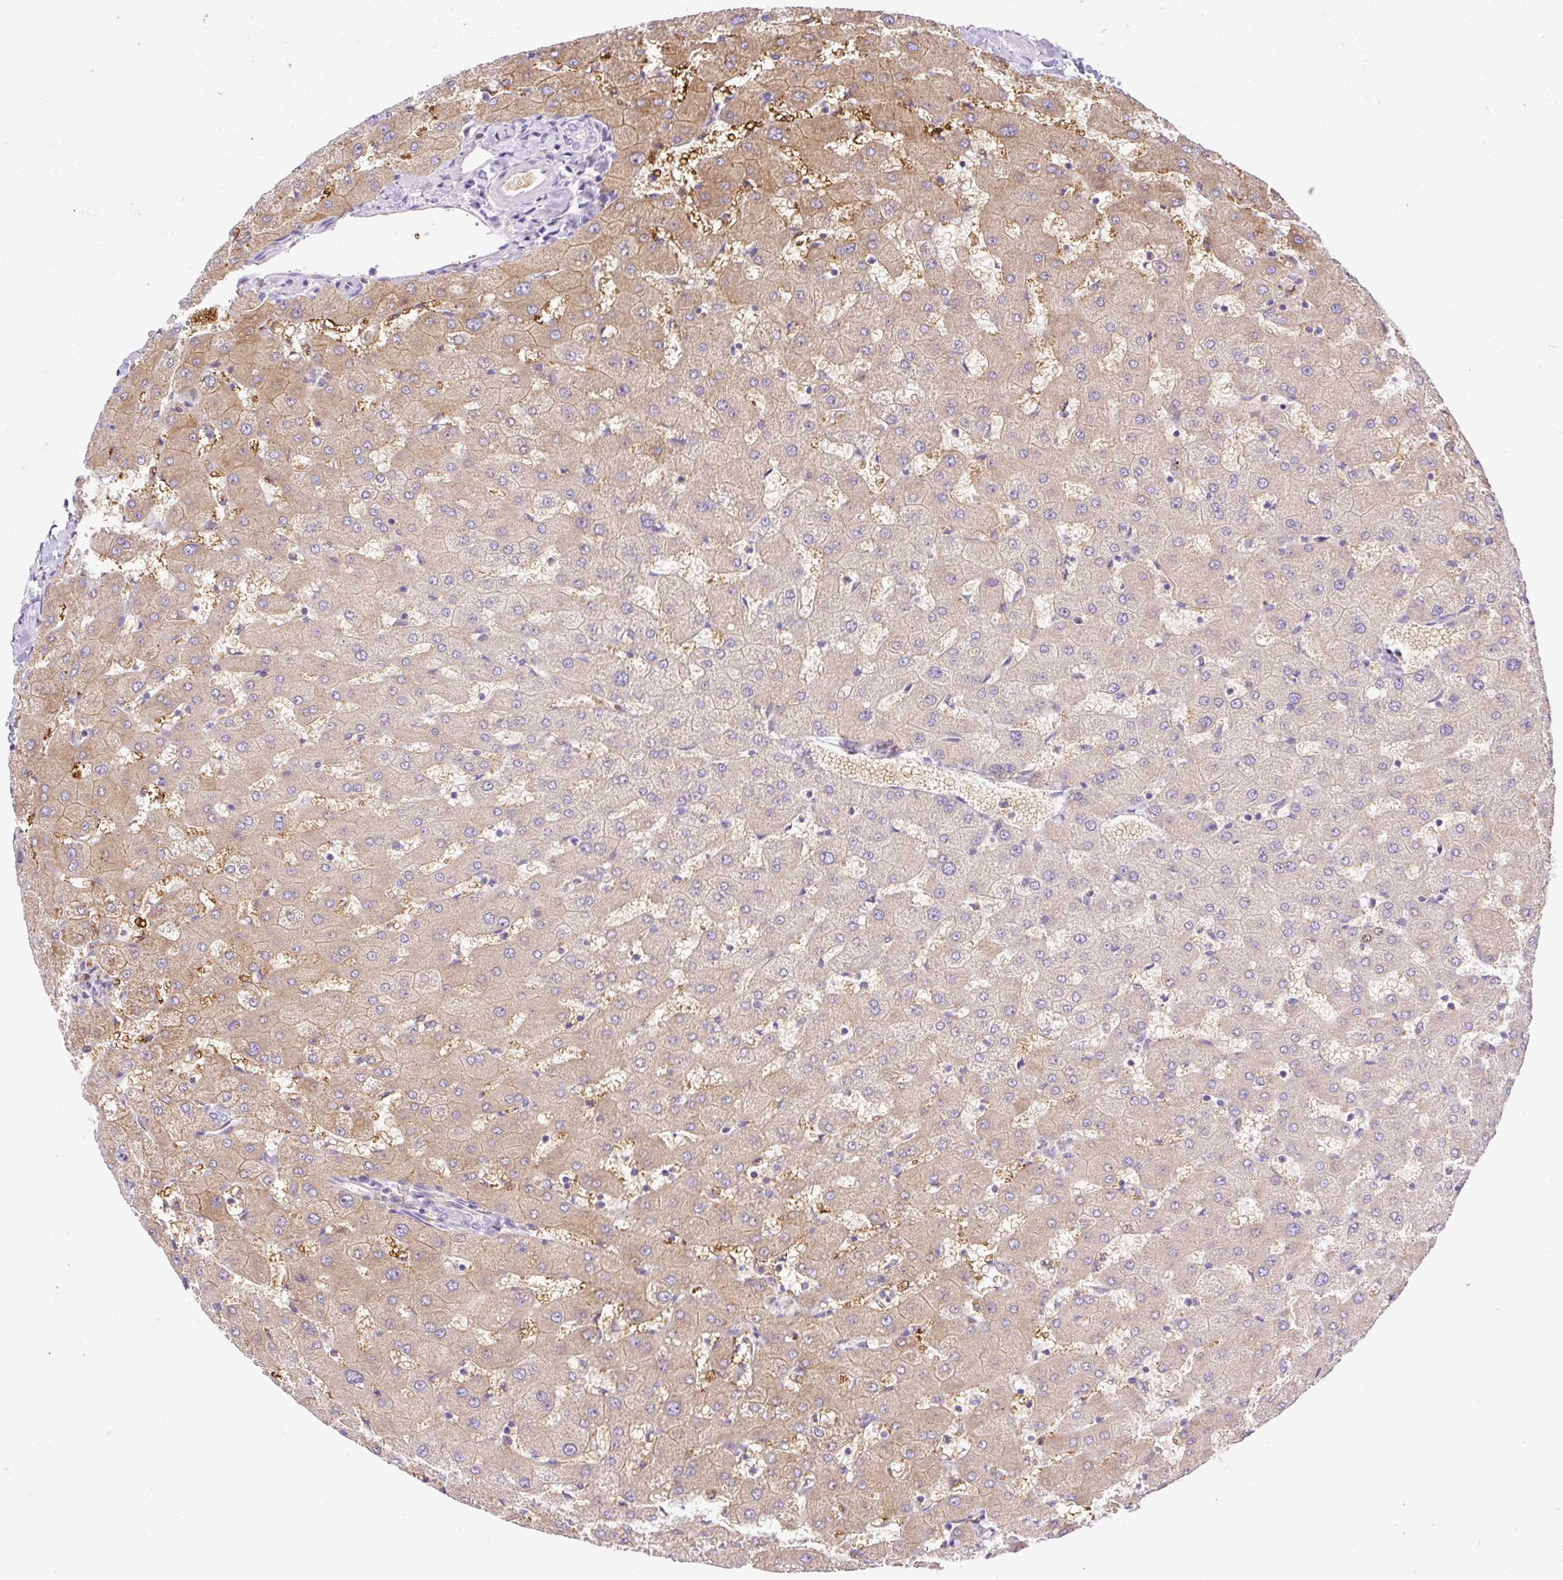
{"staining": {"intensity": "negative", "quantity": "none", "location": "none"}, "tissue": "liver", "cell_type": "Cholangiocytes", "image_type": "normal", "snomed": [{"axis": "morphology", "description": "Normal tissue, NOS"}, {"axis": "topography", "description": "Liver"}], "caption": "A photomicrograph of human liver is negative for staining in cholangiocytes.", "gene": "SLC25A40", "patient": {"sex": "female", "age": 63}}